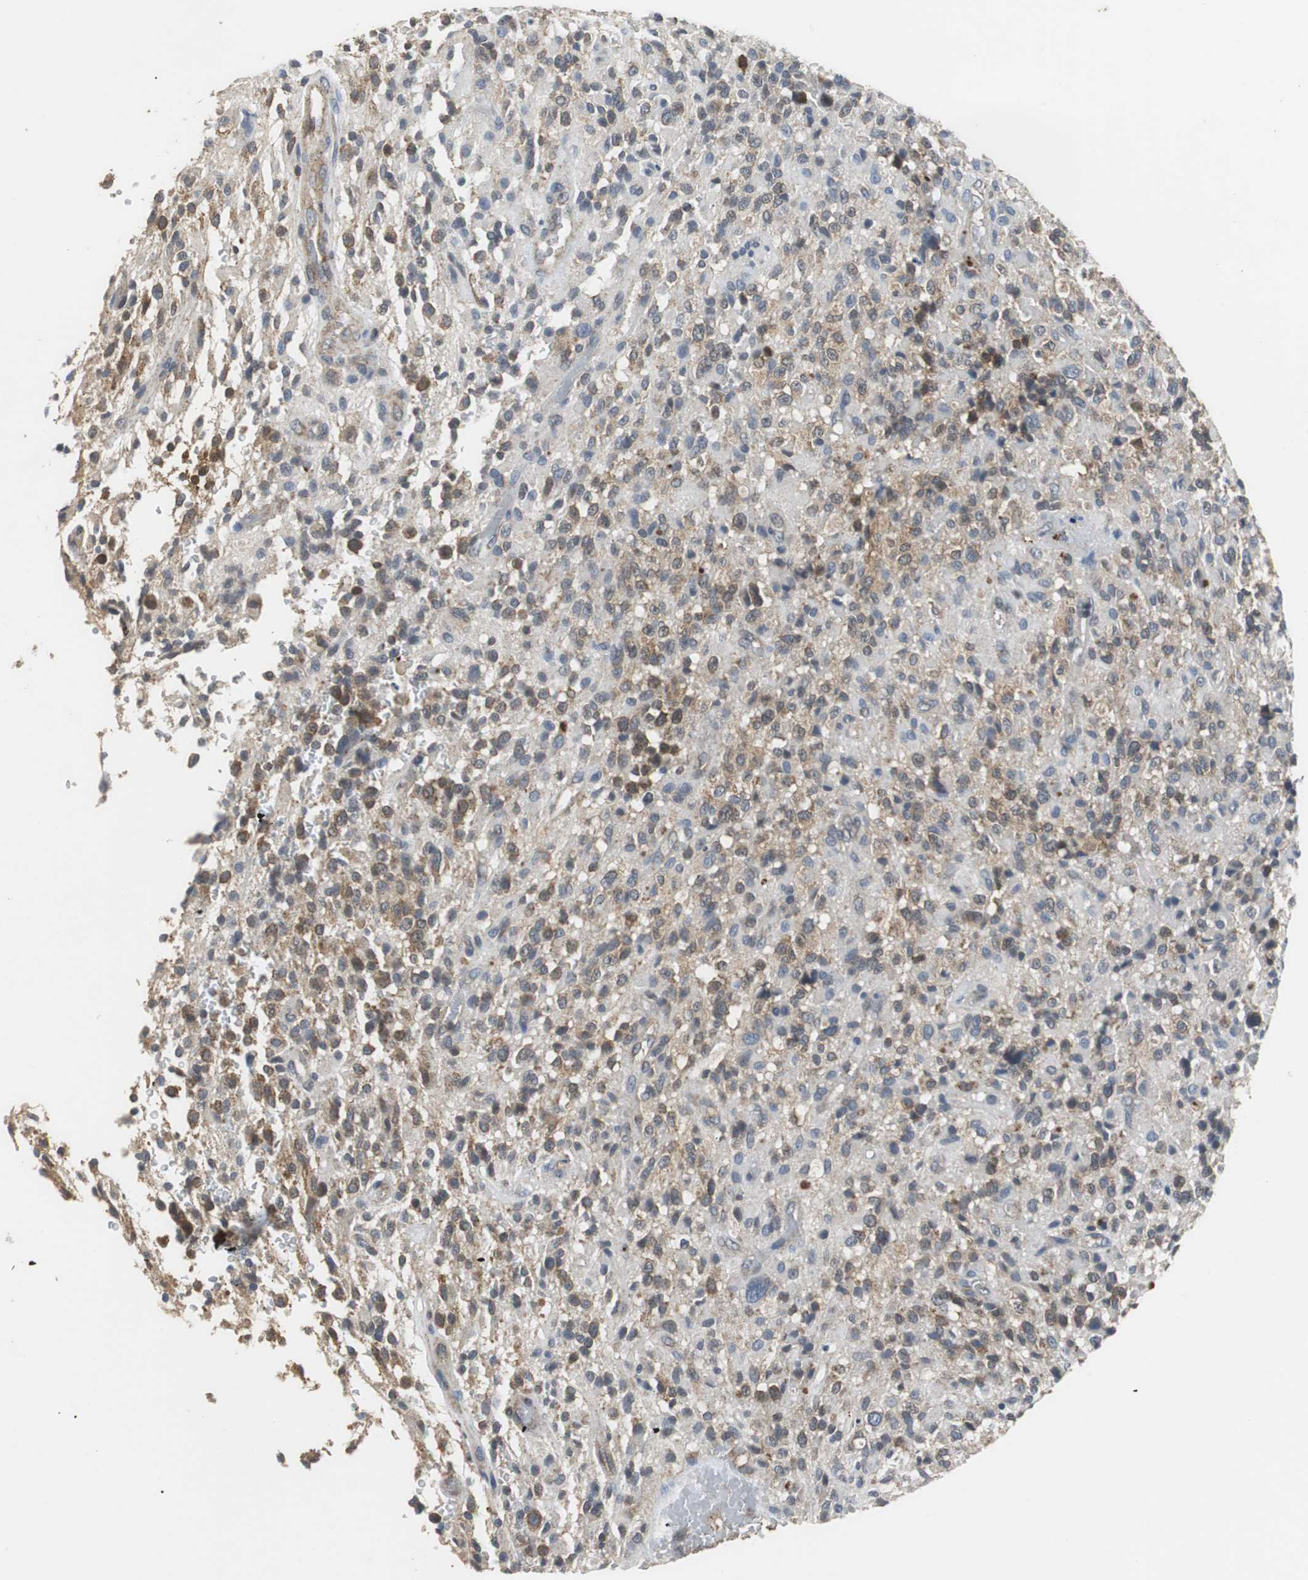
{"staining": {"intensity": "moderate", "quantity": "25%-75%", "location": "cytoplasmic/membranous"}, "tissue": "glioma", "cell_type": "Tumor cells", "image_type": "cancer", "snomed": [{"axis": "morphology", "description": "Glioma, malignant, High grade"}, {"axis": "topography", "description": "Brain"}], "caption": "This is an image of immunohistochemistry staining of glioma, which shows moderate staining in the cytoplasmic/membranous of tumor cells.", "gene": "VBP1", "patient": {"sex": "male", "age": 71}}